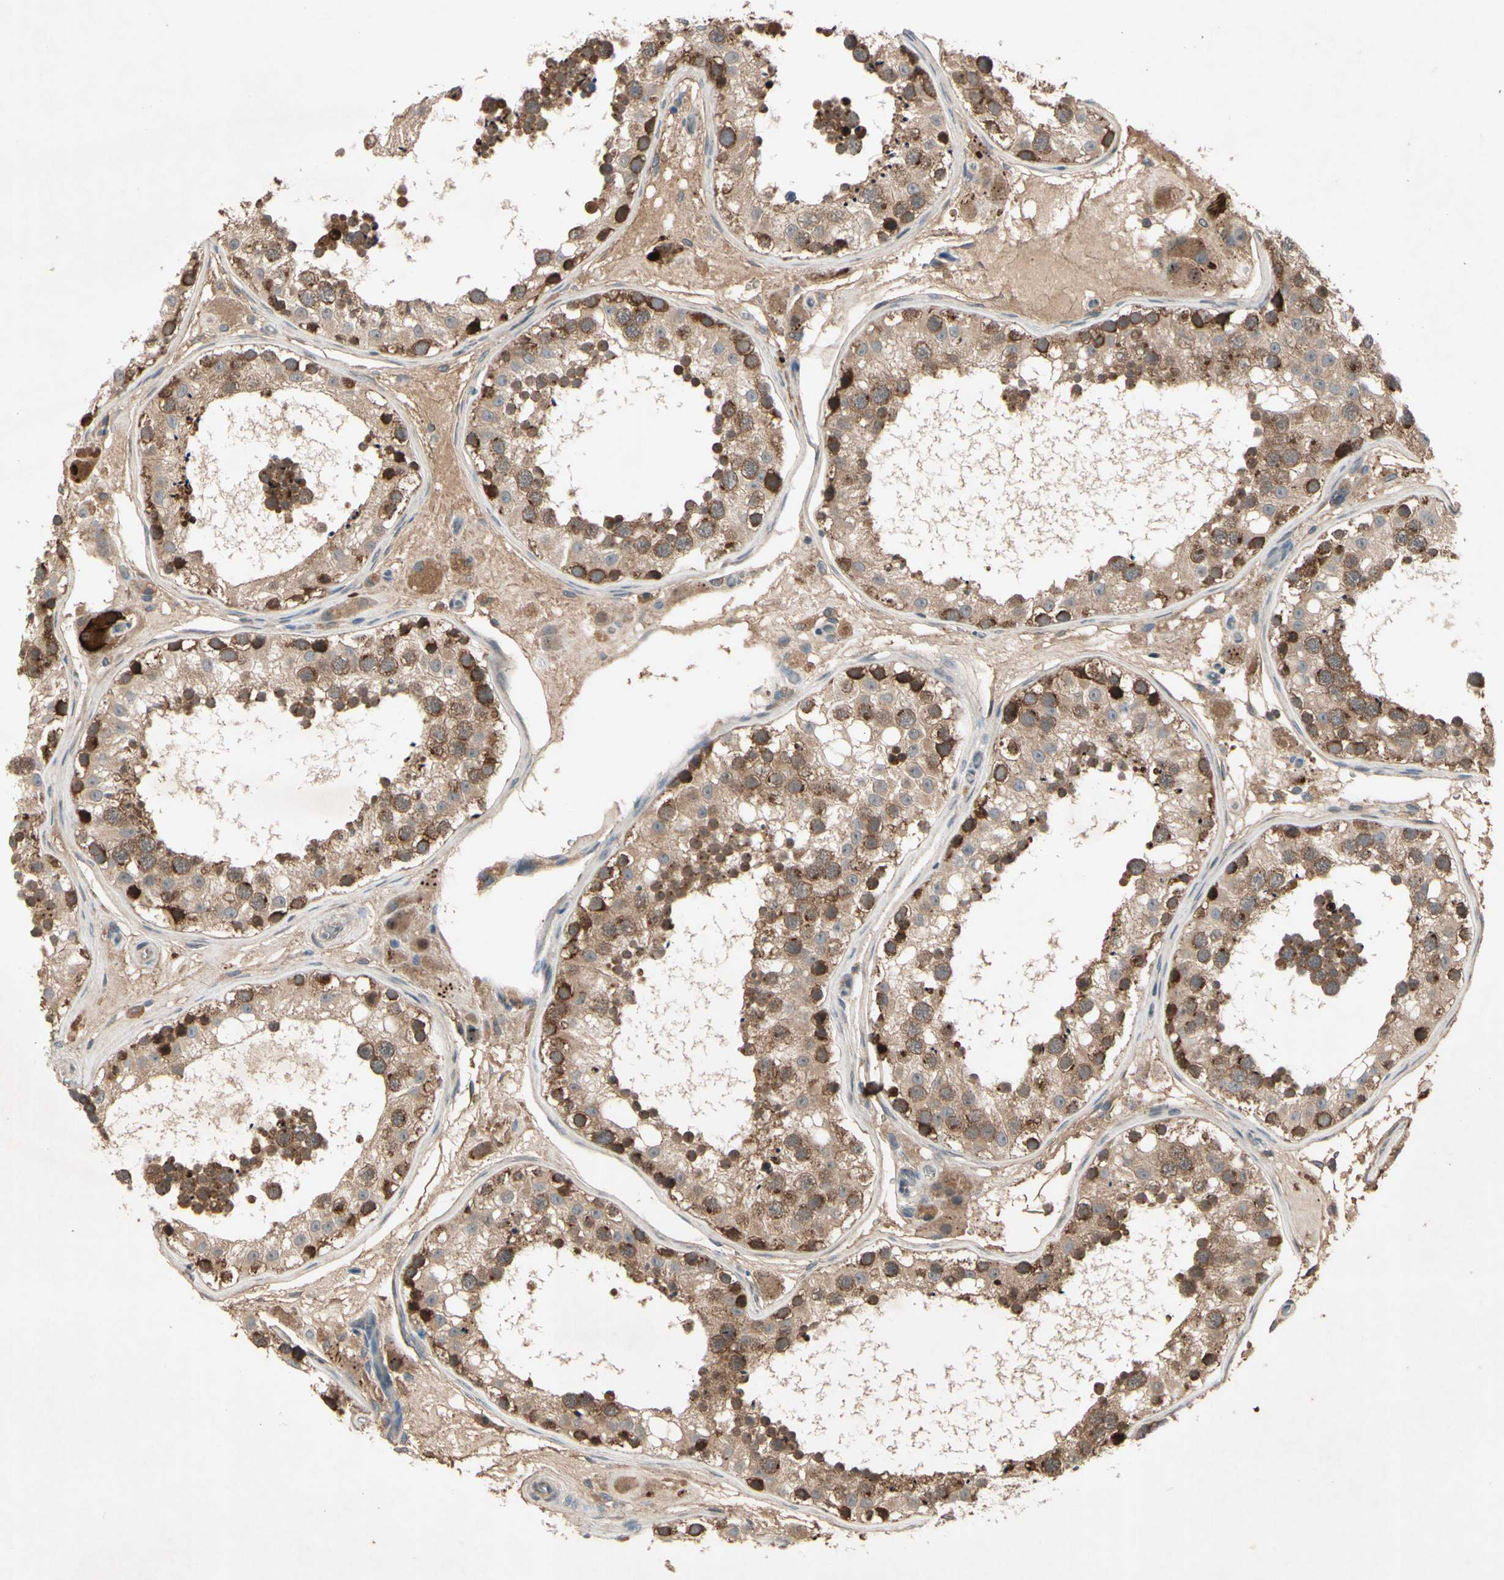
{"staining": {"intensity": "strong", "quantity": ">75%", "location": "cytoplasmic/membranous"}, "tissue": "testis", "cell_type": "Cells in seminiferous ducts", "image_type": "normal", "snomed": [{"axis": "morphology", "description": "Normal tissue, NOS"}, {"axis": "topography", "description": "Testis"}, {"axis": "topography", "description": "Epididymis"}], "caption": "Immunohistochemical staining of normal testis demonstrates >75% levels of strong cytoplasmic/membranous protein expression in about >75% of cells in seminiferous ducts. Using DAB (brown) and hematoxylin (blue) stains, captured at high magnification using brightfield microscopy.", "gene": "NSF", "patient": {"sex": "male", "age": 26}}